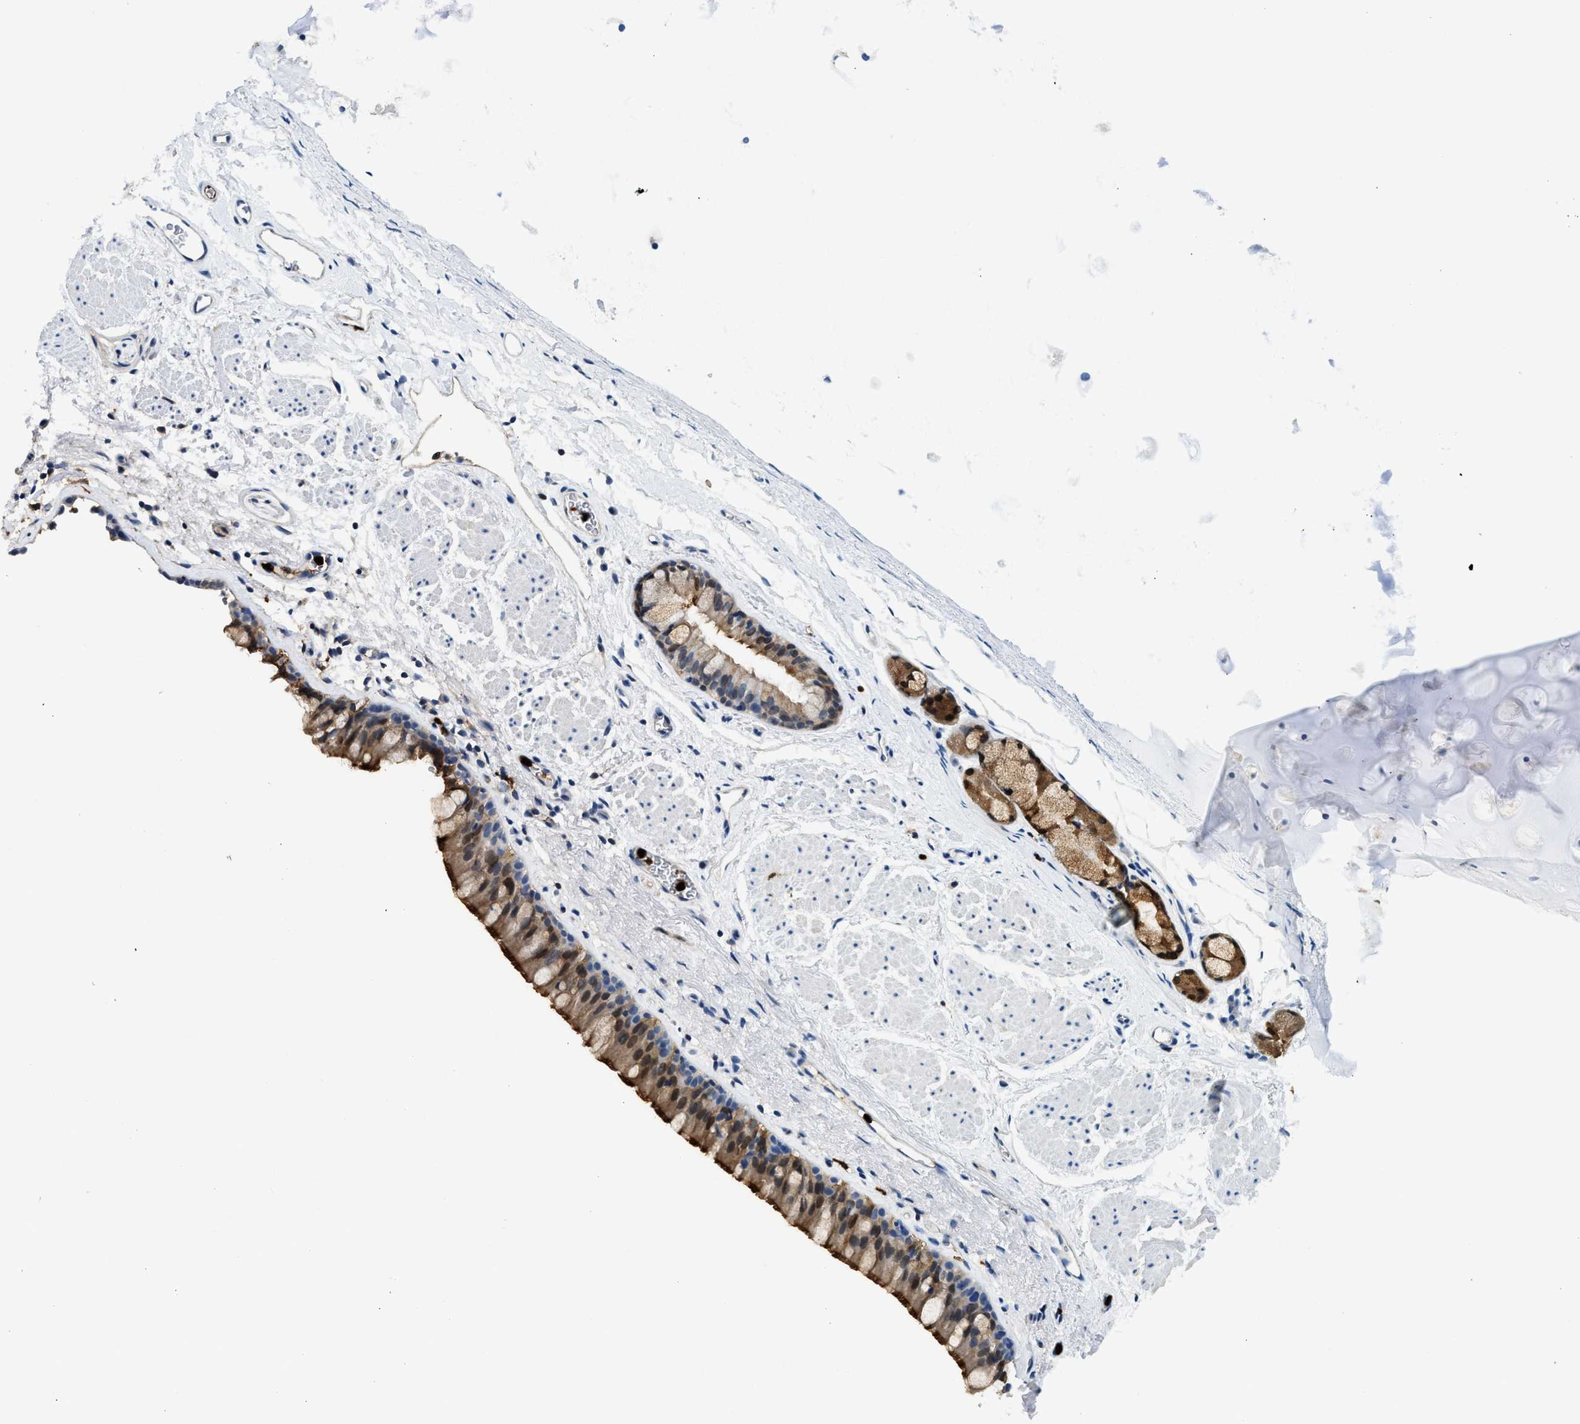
{"staining": {"intensity": "moderate", "quantity": ">75%", "location": "cytoplasmic/membranous,nuclear"}, "tissue": "bronchus", "cell_type": "Respiratory epithelial cells", "image_type": "normal", "snomed": [{"axis": "morphology", "description": "Normal tissue, NOS"}, {"axis": "topography", "description": "Cartilage tissue"}, {"axis": "topography", "description": "Bronchus"}], "caption": "About >75% of respiratory epithelial cells in unremarkable bronchus display moderate cytoplasmic/membranous,nuclear protein positivity as visualized by brown immunohistochemical staining.", "gene": "ANXA3", "patient": {"sex": "female", "age": 53}}